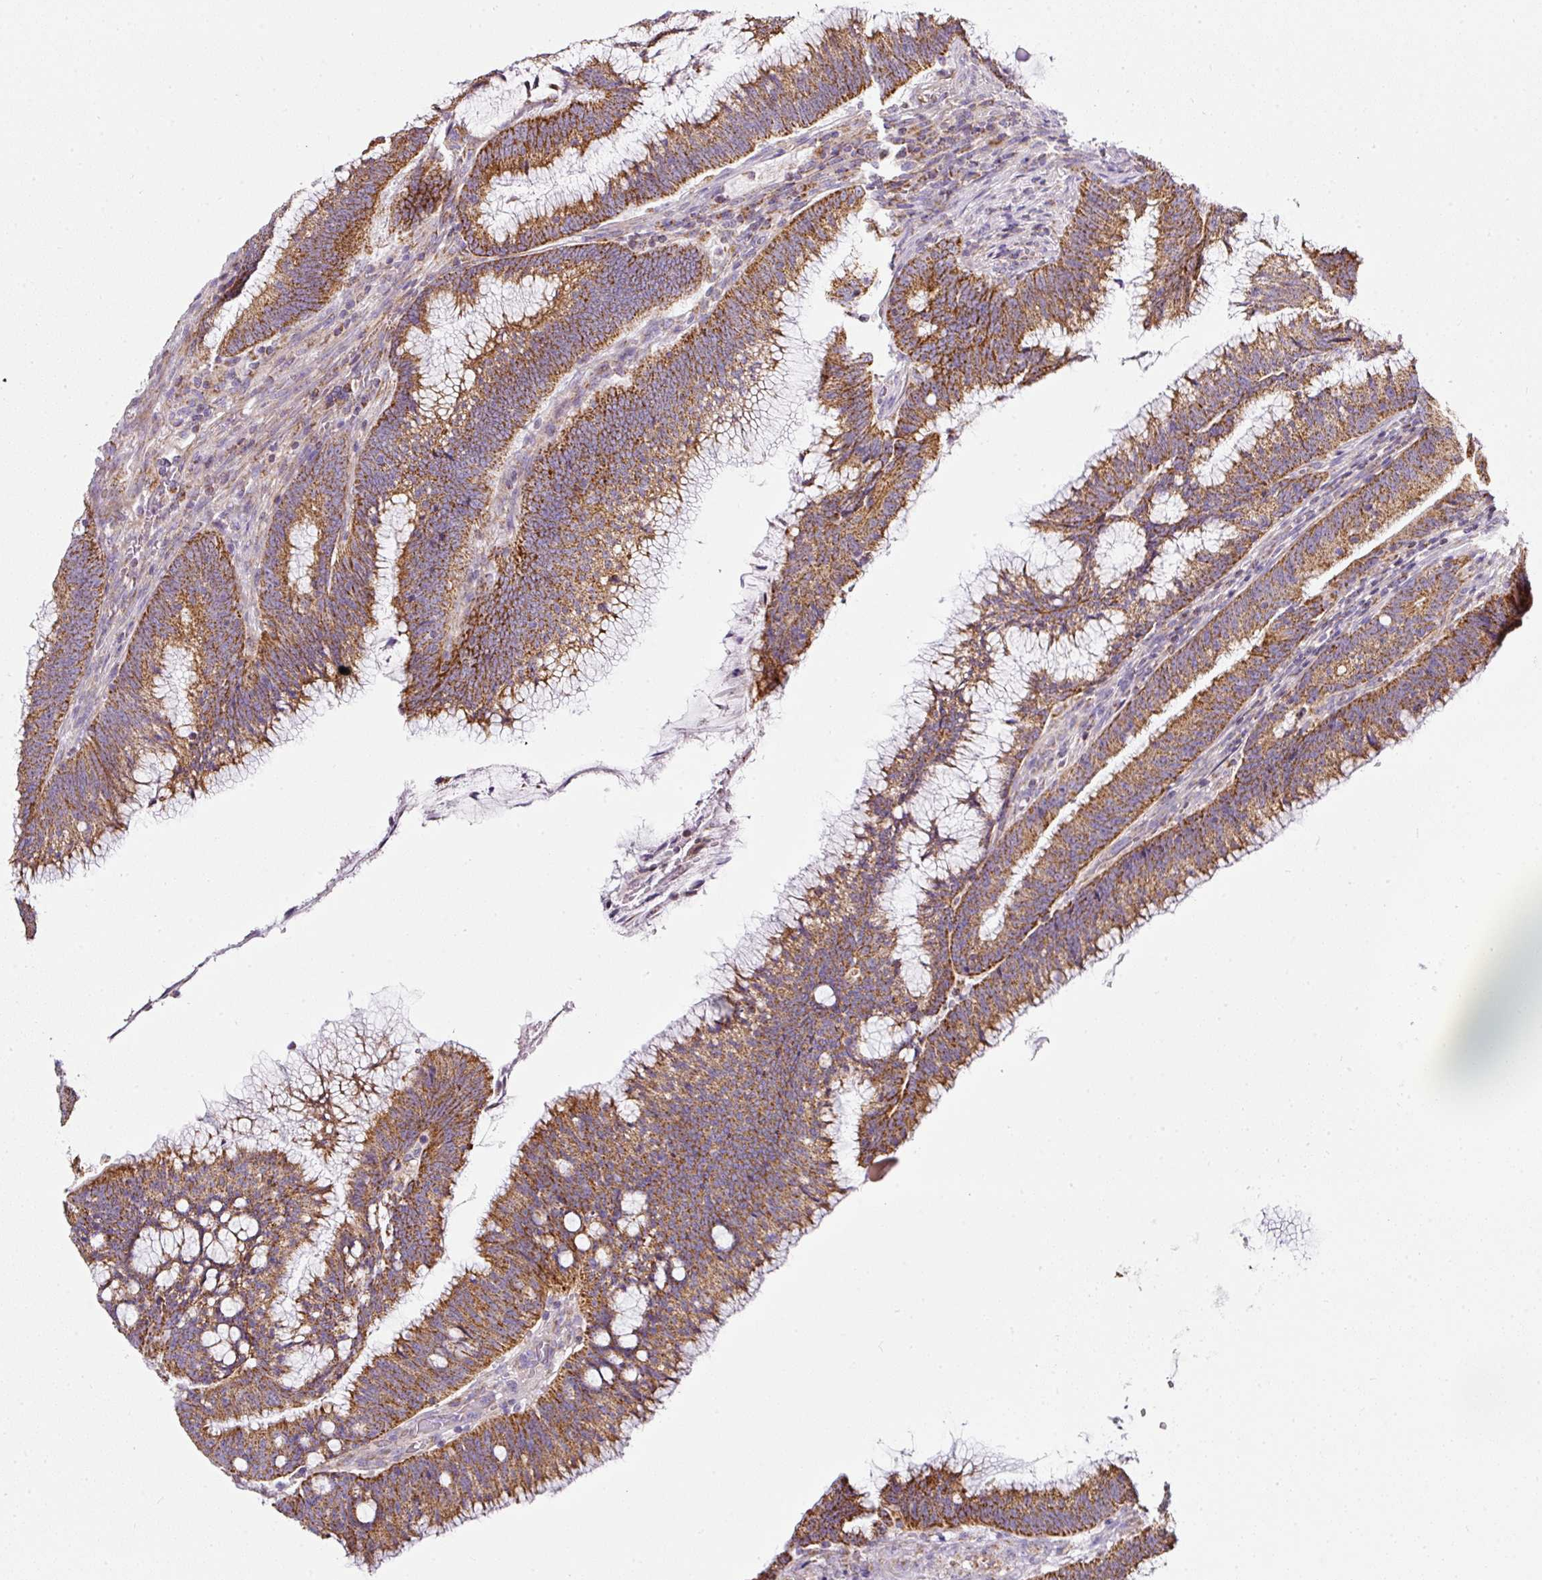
{"staining": {"intensity": "moderate", "quantity": ">75%", "location": "cytoplasmic/membranous"}, "tissue": "colorectal cancer", "cell_type": "Tumor cells", "image_type": "cancer", "snomed": [{"axis": "morphology", "description": "Adenocarcinoma, NOS"}, {"axis": "topography", "description": "Rectum"}], "caption": "Immunohistochemical staining of colorectal cancer (adenocarcinoma) exhibits medium levels of moderate cytoplasmic/membranous expression in about >75% of tumor cells. (IHC, brightfield microscopy, high magnification).", "gene": "SDHA", "patient": {"sex": "female", "age": 77}}